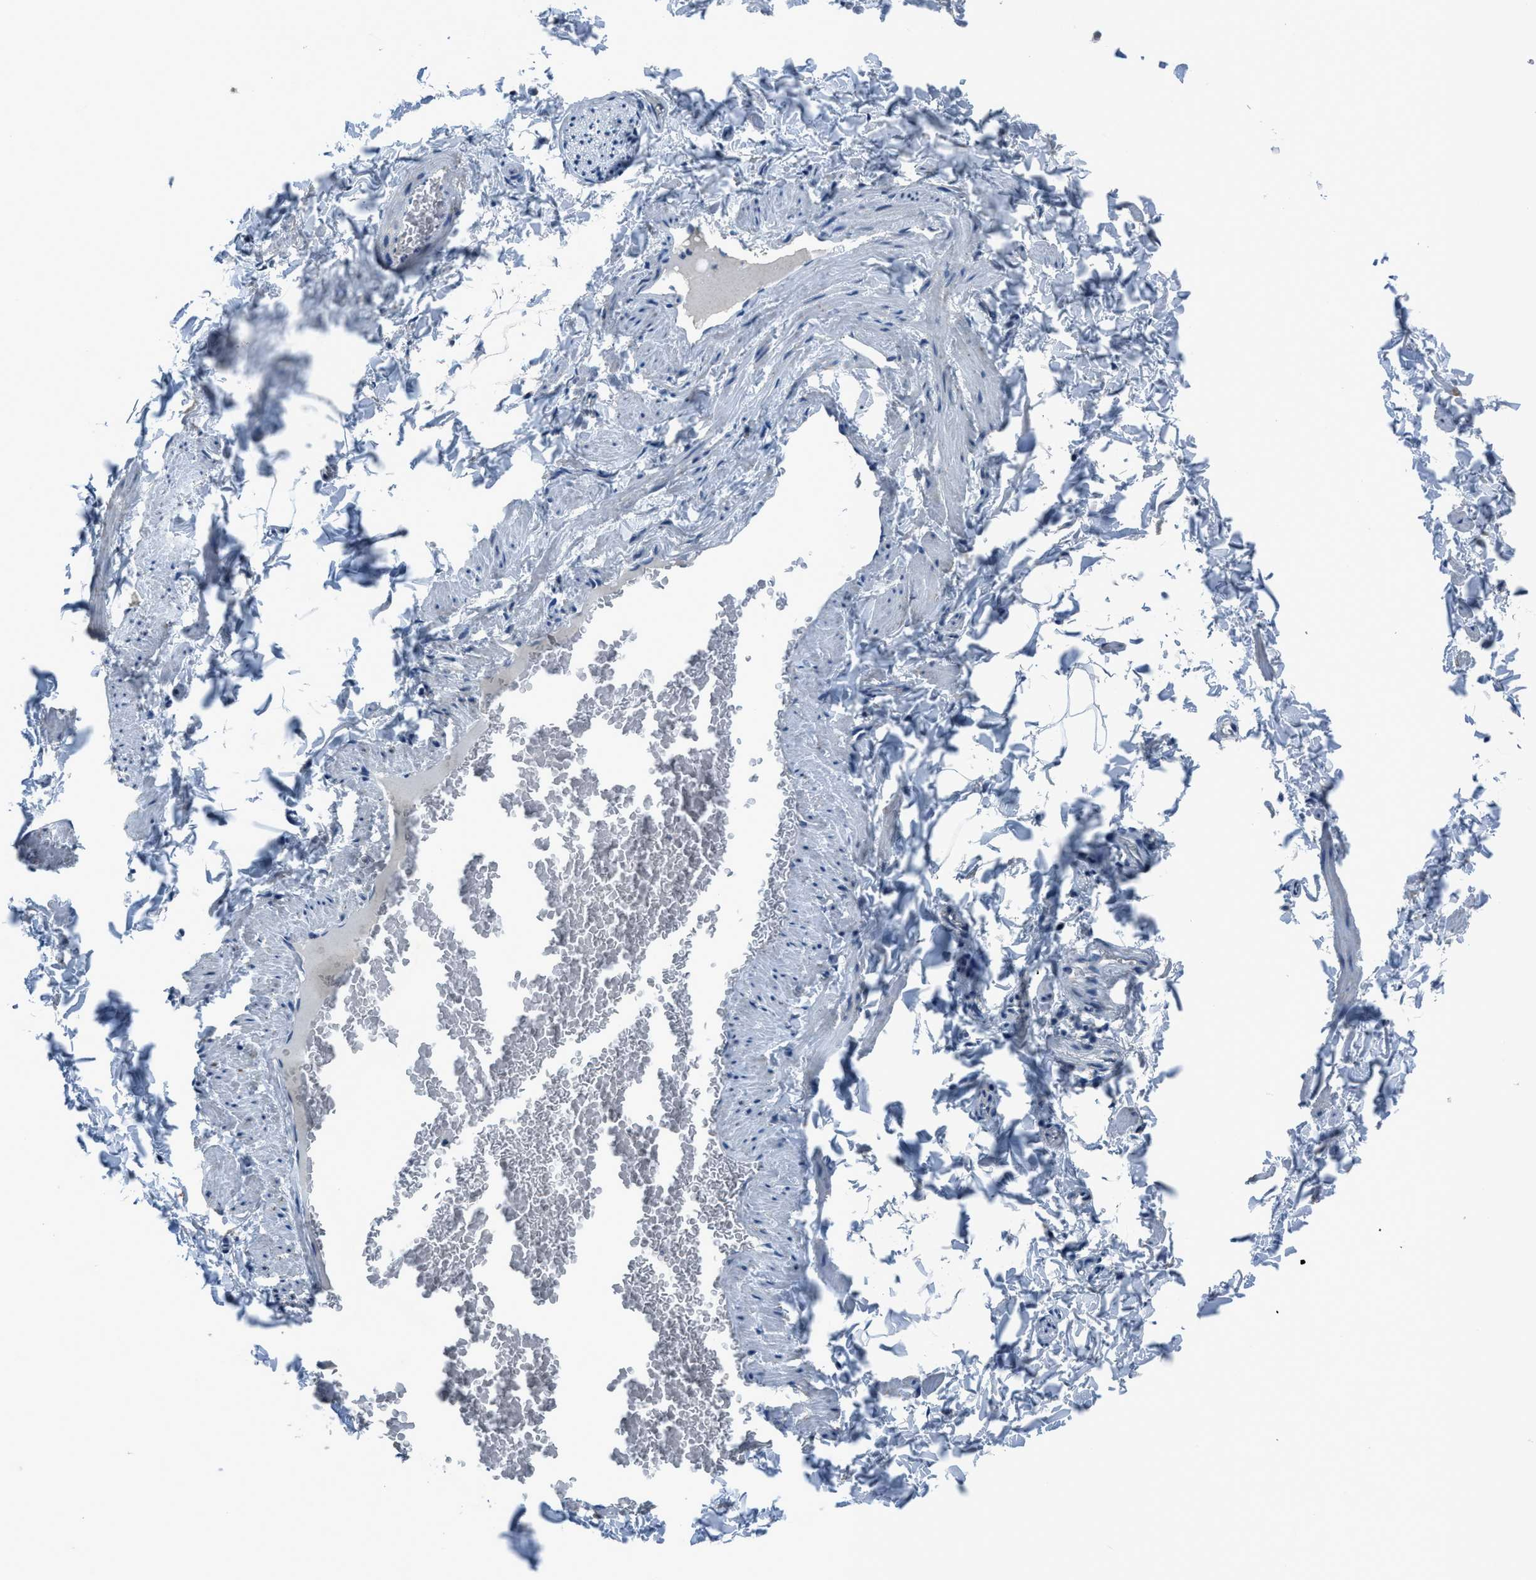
{"staining": {"intensity": "negative", "quantity": "none", "location": "none"}, "tissue": "adipose tissue", "cell_type": "Adipocytes", "image_type": "normal", "snomed": [{"axis": "morphology", "description": "Normal tissue, NOS"}, {"axis": "topography", "description": "Vascular tissue"}], "caption": "Photomicrograph shows no protein expression in adipocytes of normal adipose tissue. Brightfield microscopy of IHC stained with DAB (brown) and hematoxylin (blue), captured at high magnification.", "gene": "ADAM2", "patient": {"sex": "male", "age": 41}}